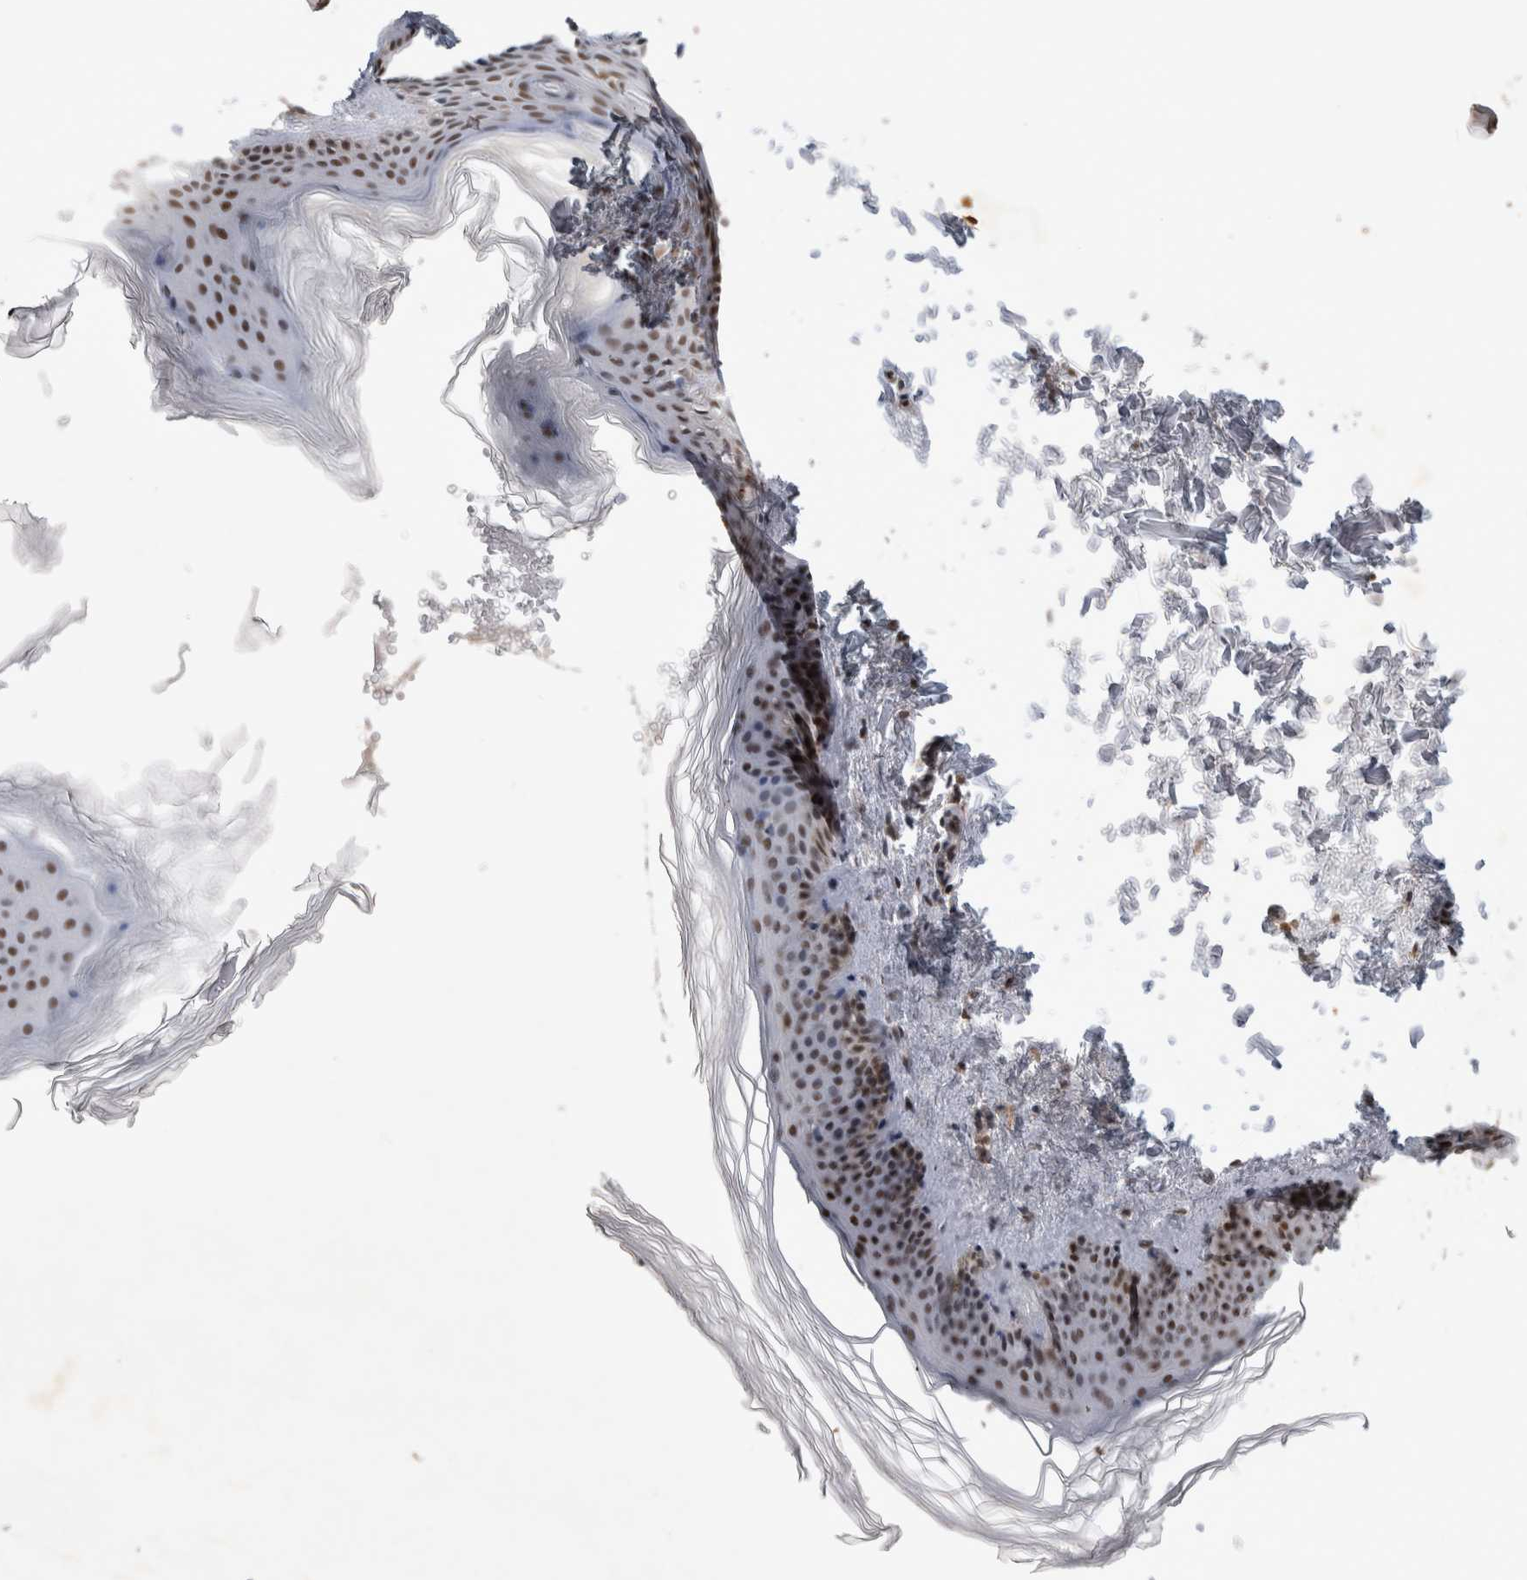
{"staining": {"intensity": "negative", "quantity": "none", "location": "none"}, "tissue": "skin", "cell_type": "Fibroblasts", "image_type": "normal", "snomed": [{"axis": "morphology", "description": "Normal tissue, NOS"}, {"axis": "topography", "description": "Skin"}], "caption": "Protein analysis of benign skin displays no significant staining in fibroblasts.", "gene": "XRCC5", "patient": {"sex": "female", "age": 27}}